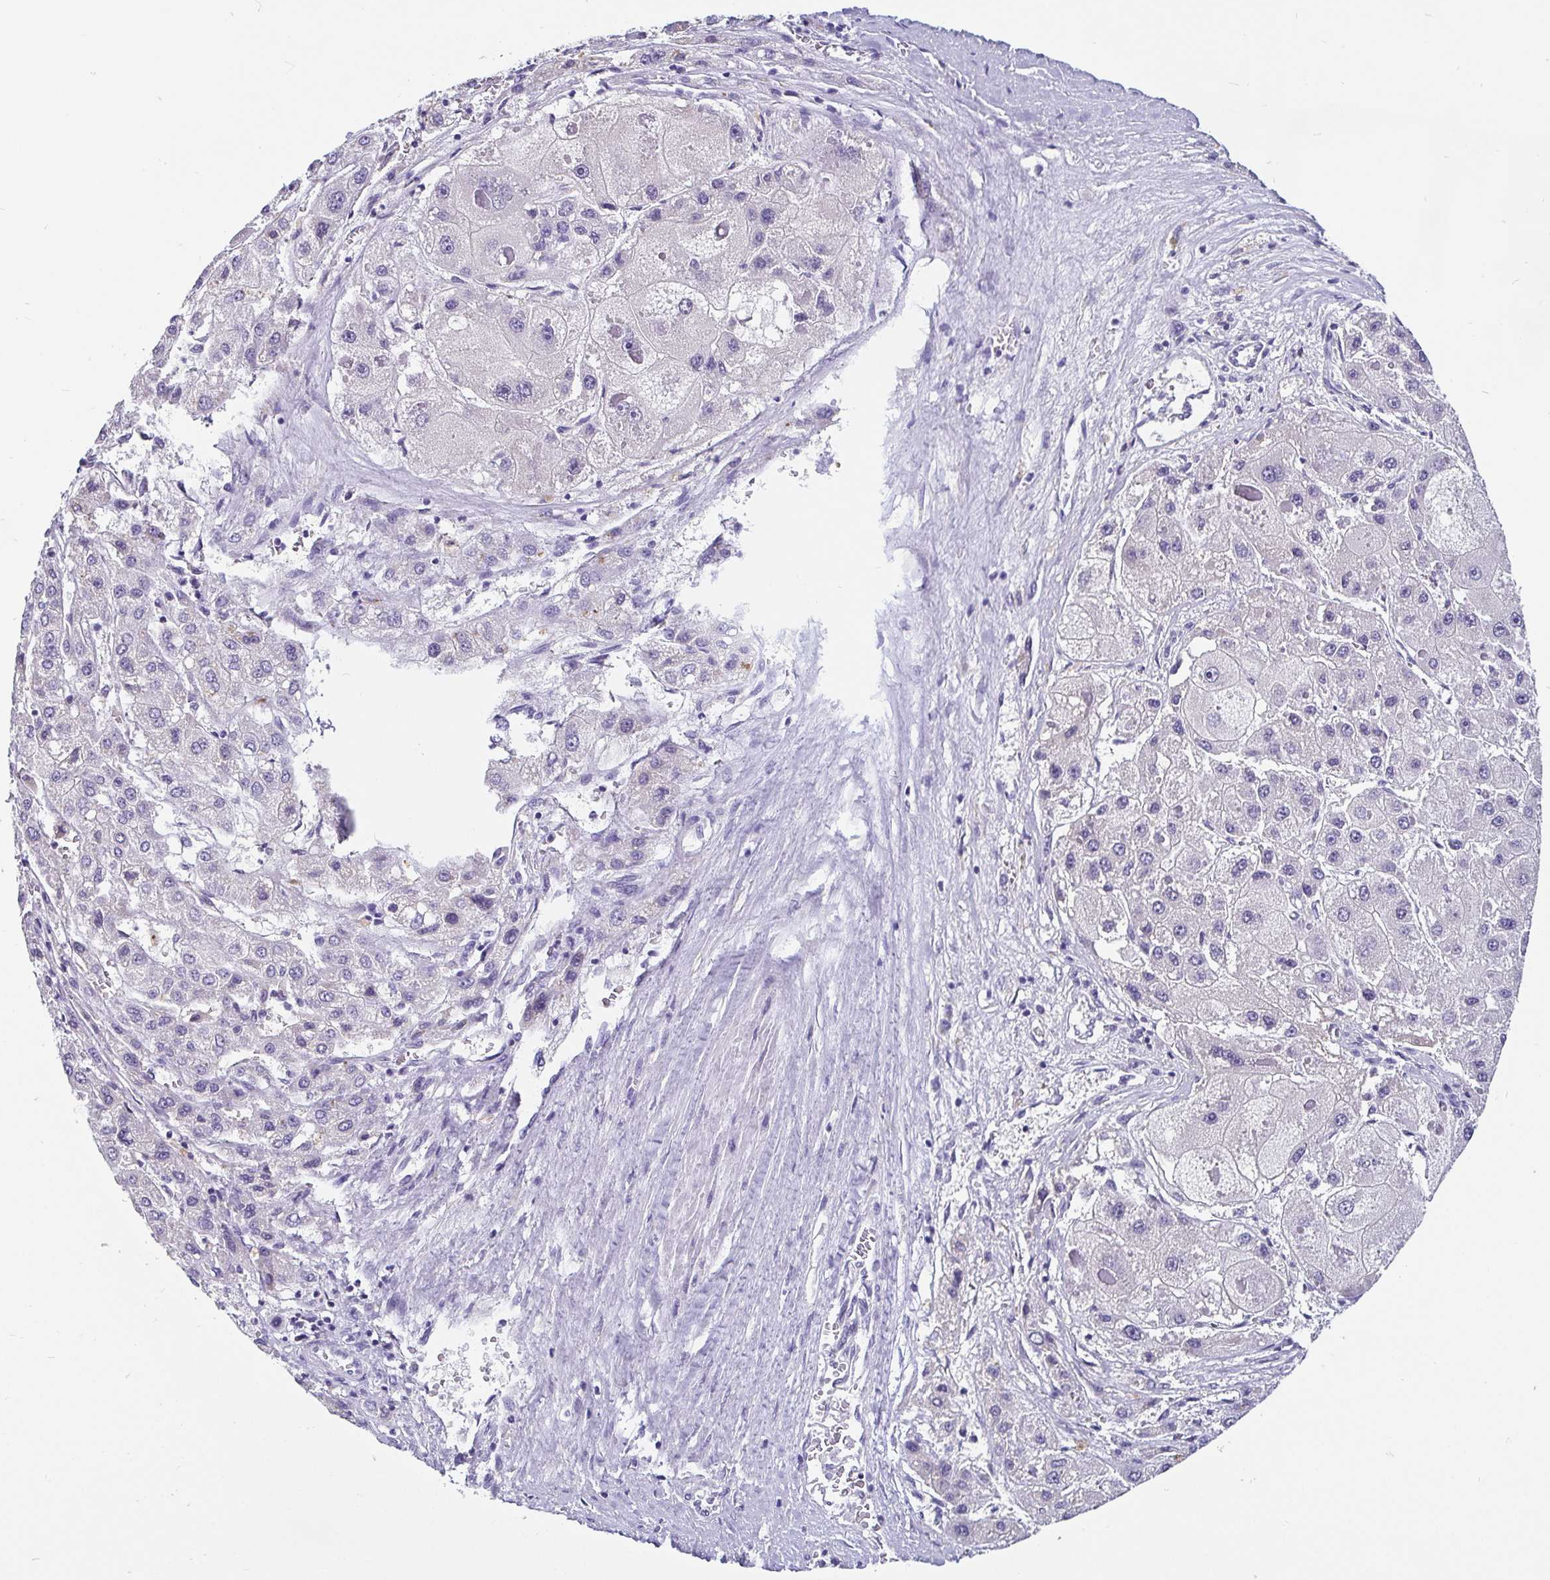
{"staining": {"intensity": "negative", "quantity": "none", "location": "none"}, "tissue": "liver cancer", "cell_type": "Tumor cells", "image_type": "cancer", "snomed": [{"axis": "morphology", "description": "Carcinoma, Hepatocellular, NOS"}, {"axis": "topography", "description": "Liver"}], "caption": "High magnification brightfield microscopy of liver cancer stained with DAB (brown) and counterstained with hematoxylin (blue): tumor cells show no significant staining.", "gene": "ADAMTS6", "patient": {"sex": "female", "age": 73}}